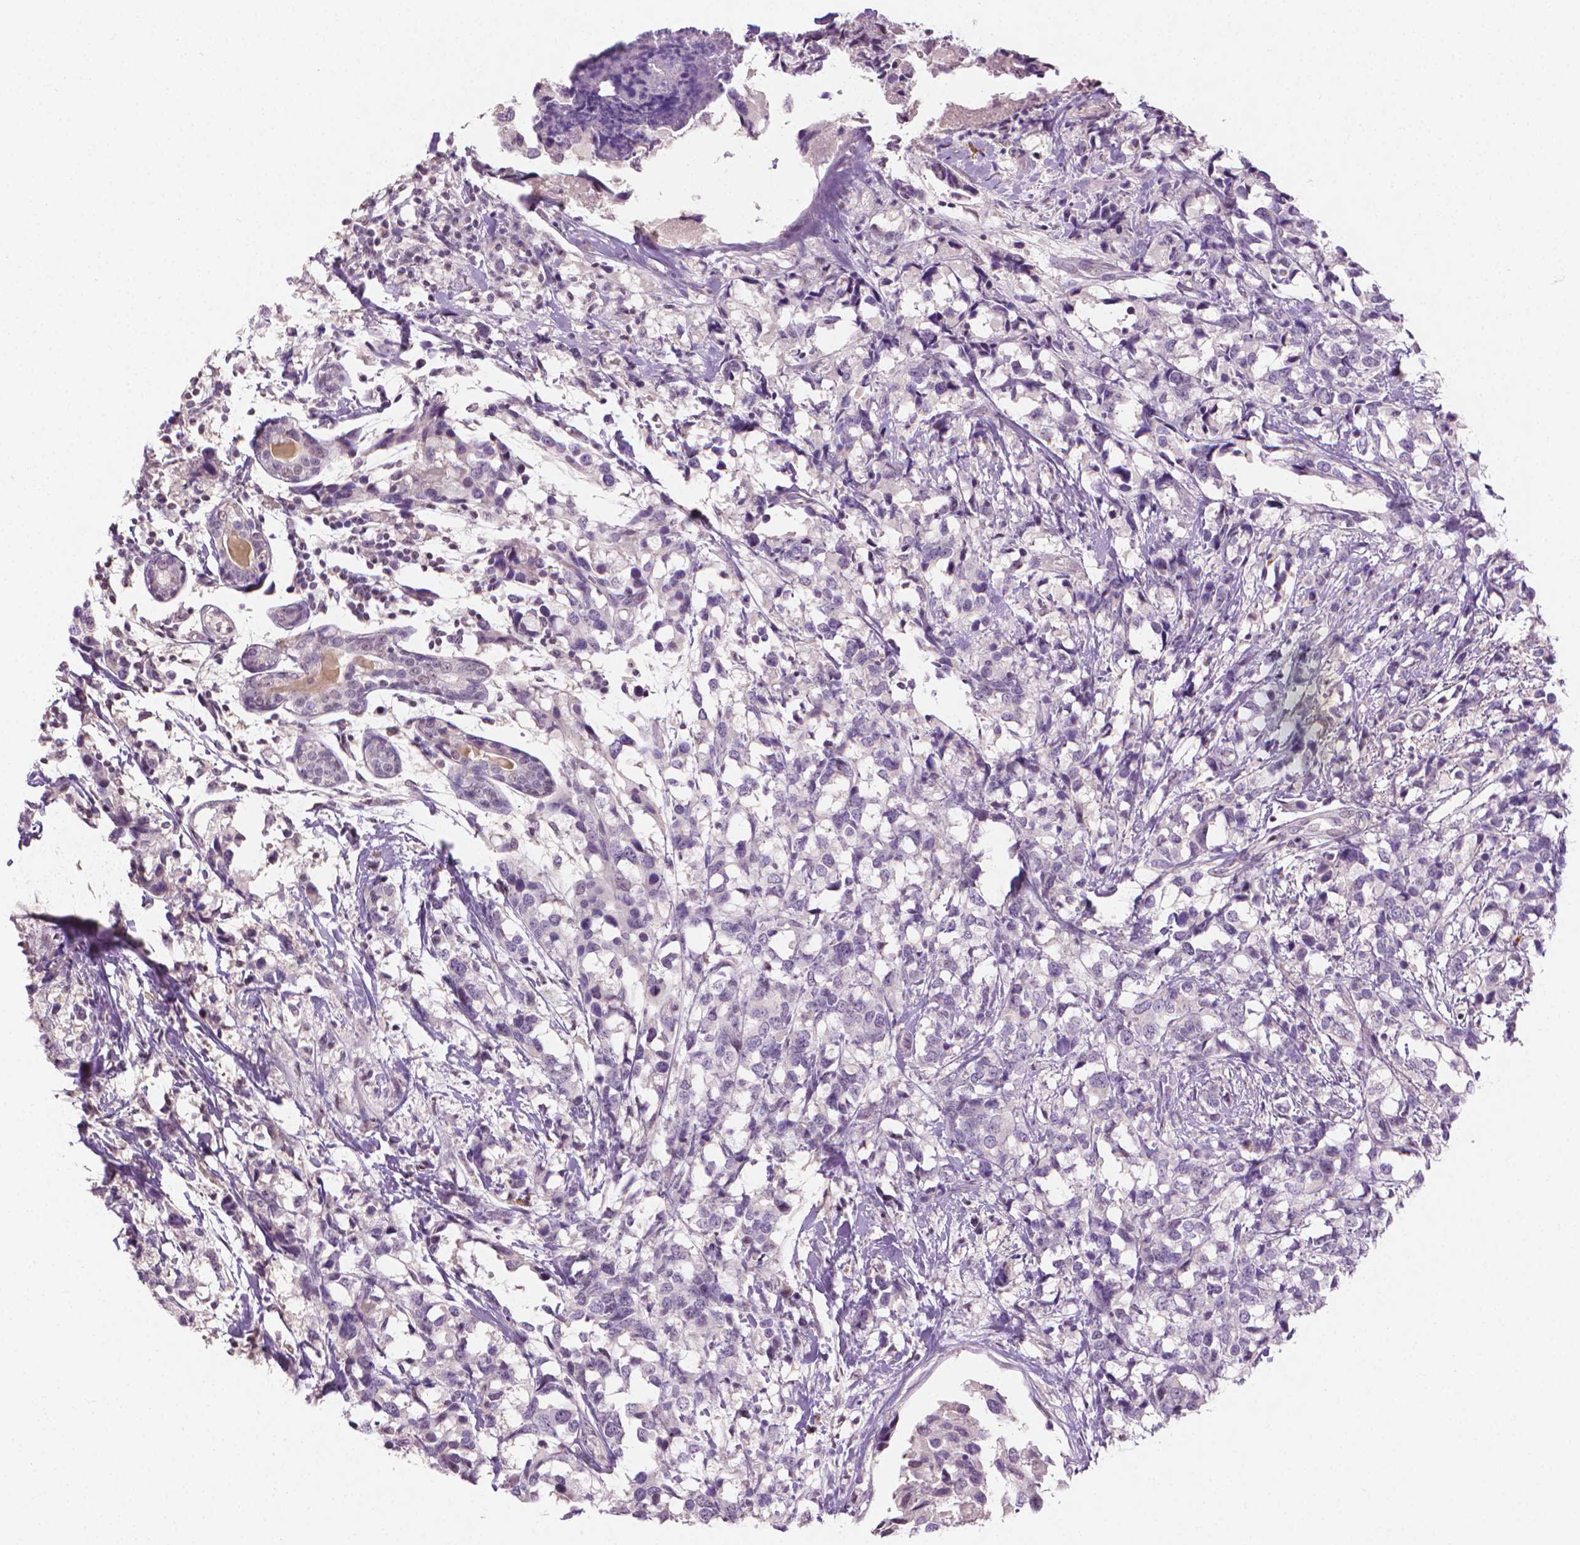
{"staining": {"intensity": "negative", "quantity": "none", "location": "none"}, "tissue": "breast cancer", "cell_type": "Tumor cells", "image_type": "cancer", "snomed": [{"axis": "morphology", "description": "Lobular carcinoma"}, {"axis": "topography", "description": "Breast"}], "caption": "Immunohistochemical staining of breast cancer (lobular carcinoma) demonstrates no significant staining in tumor cells.", "gene": "NCAN", "patient": {"sex": "female", "age": 59}}